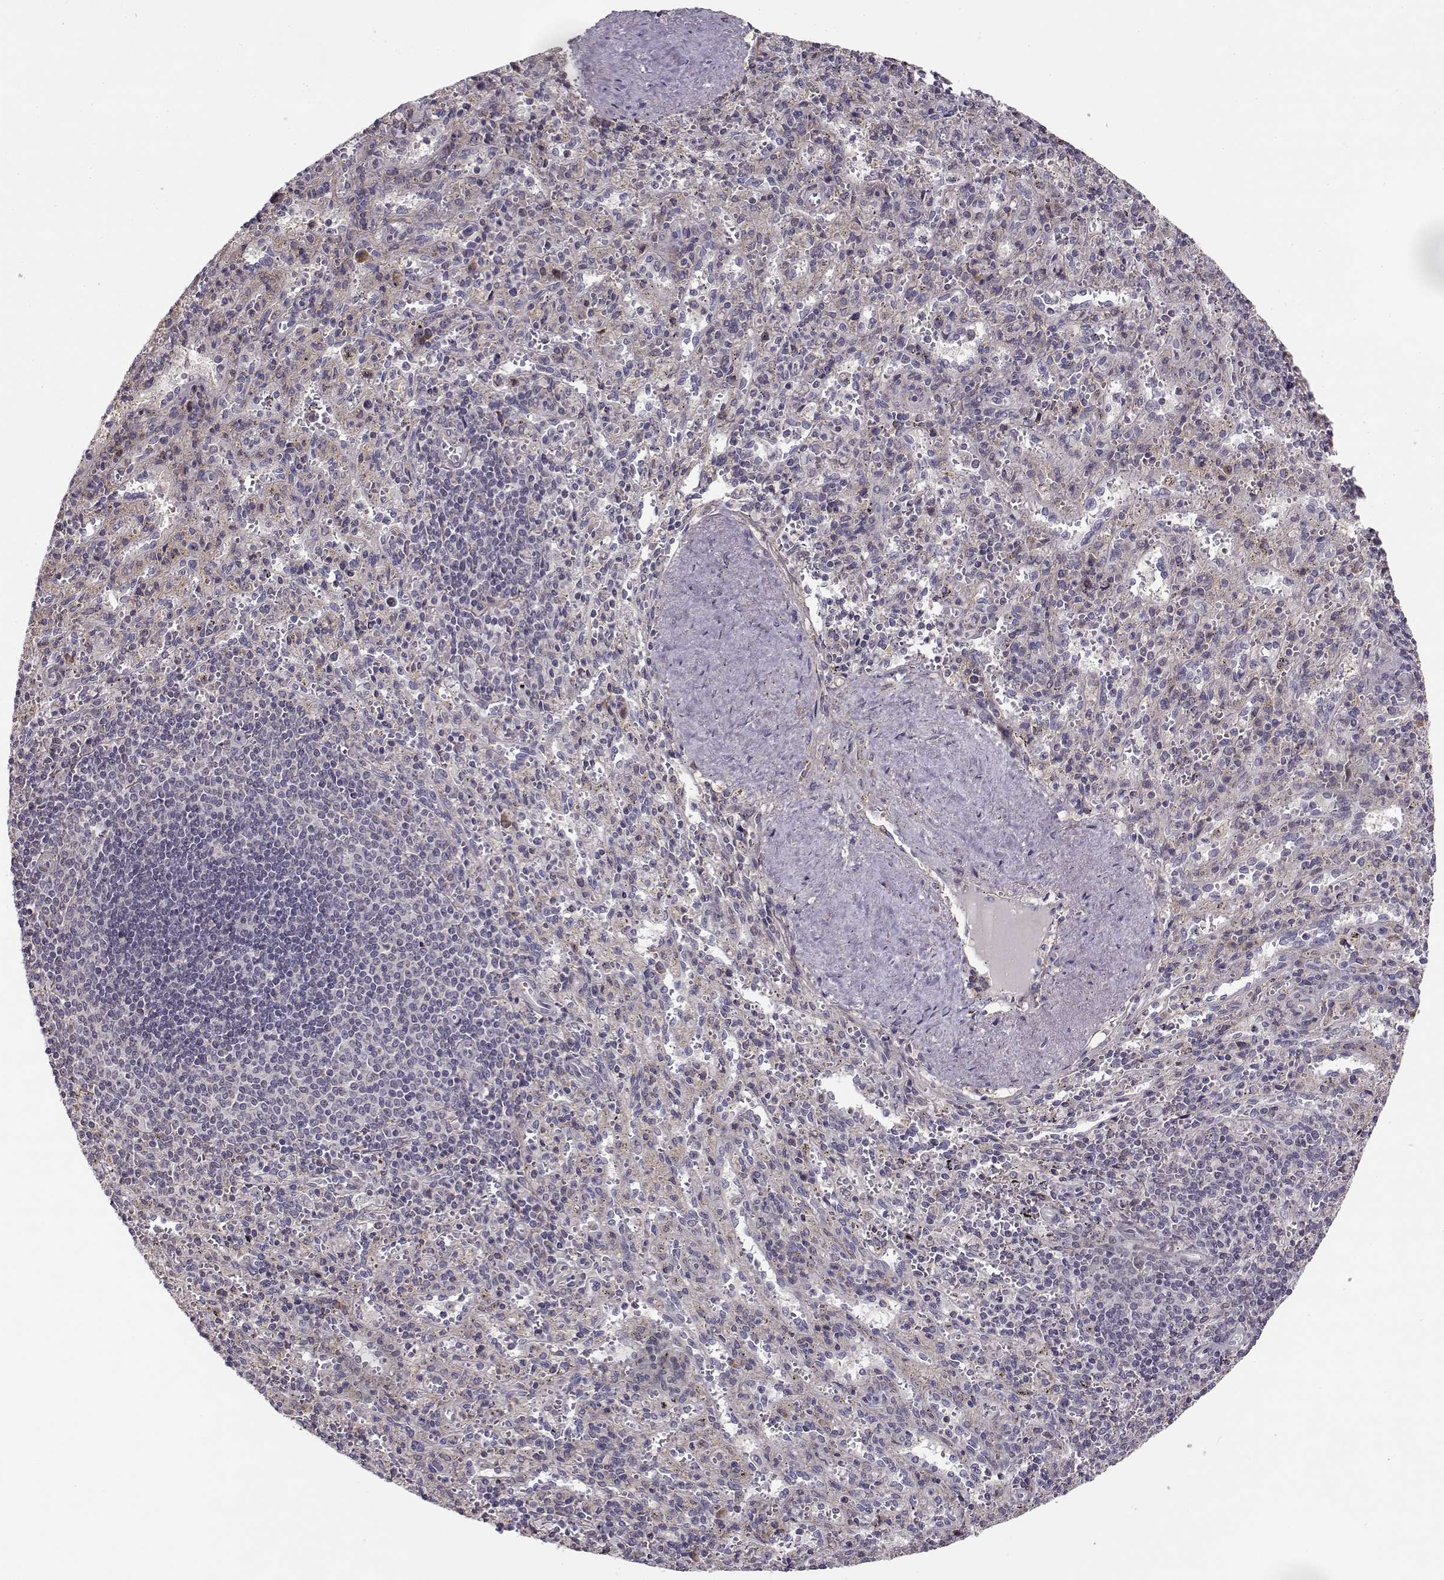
{"staining": {"intensity": "negative", "quantity": "none", "location": "none"}, "tissue": "spleen", "cell_type": "Cells in red pulp", "image_type": "normal", "snomed": [{"axis": "morphology", "description": "Normal tissue, NOS"}, {"axis": "topography", "description": "Spleen"}], "caption": "IHC histopathology image of unremarkable spleen: human spleen stained with DAB (3,3'-diaminobenzidine) reveals no significant protein positivity in cells in red pulp. The staining was performed using DAB (3,3'-diaminobenzidine) to visualize the protein expression in brown, while the nuclei were stained in blue with hematoxylin (Magnification: 20x).", "gene": "ENTPD8", "patient": {"sex": "male", "age": 57}}